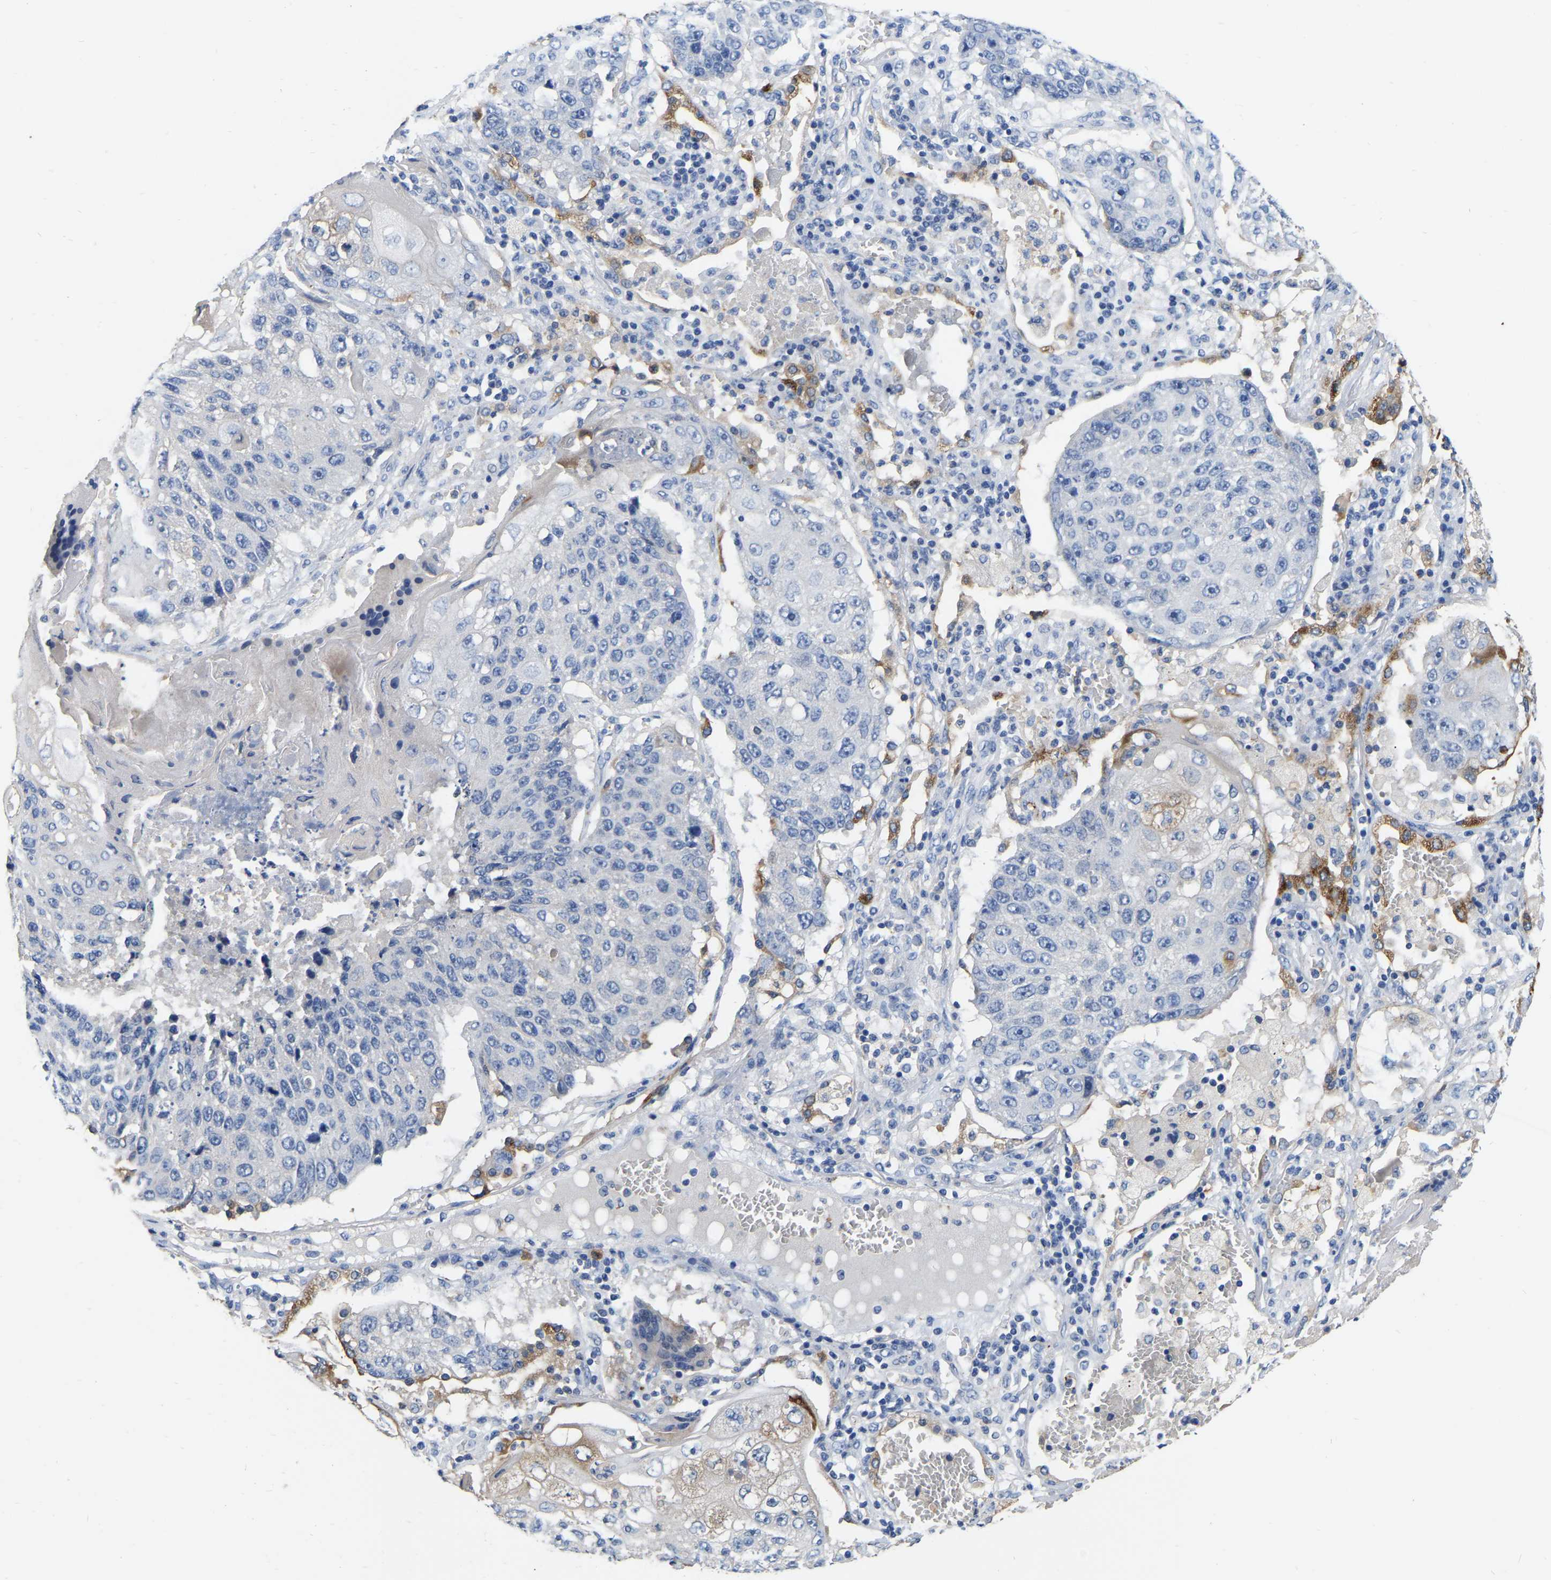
{"staining": {"intensity": "negative", "quantity": "none", "location": "none"}, "tissue": "lung cancer", "cell_type": "Tumor cells", "image_type": "cancer", "snomed": [{"axis": "morphology", "description": "Squamous cell carcinoma, NOS"}, {"axis": "topography", "description": "Lung"}], "caption": "DAB immunohistochemical staining of human squamous cell carcinoma (lung) demonstrates no significant expression in tumor cells. Nuclei are stained in blue.", "gene": "RAB27B", "patient": {"sex": "male", "age": 61}}